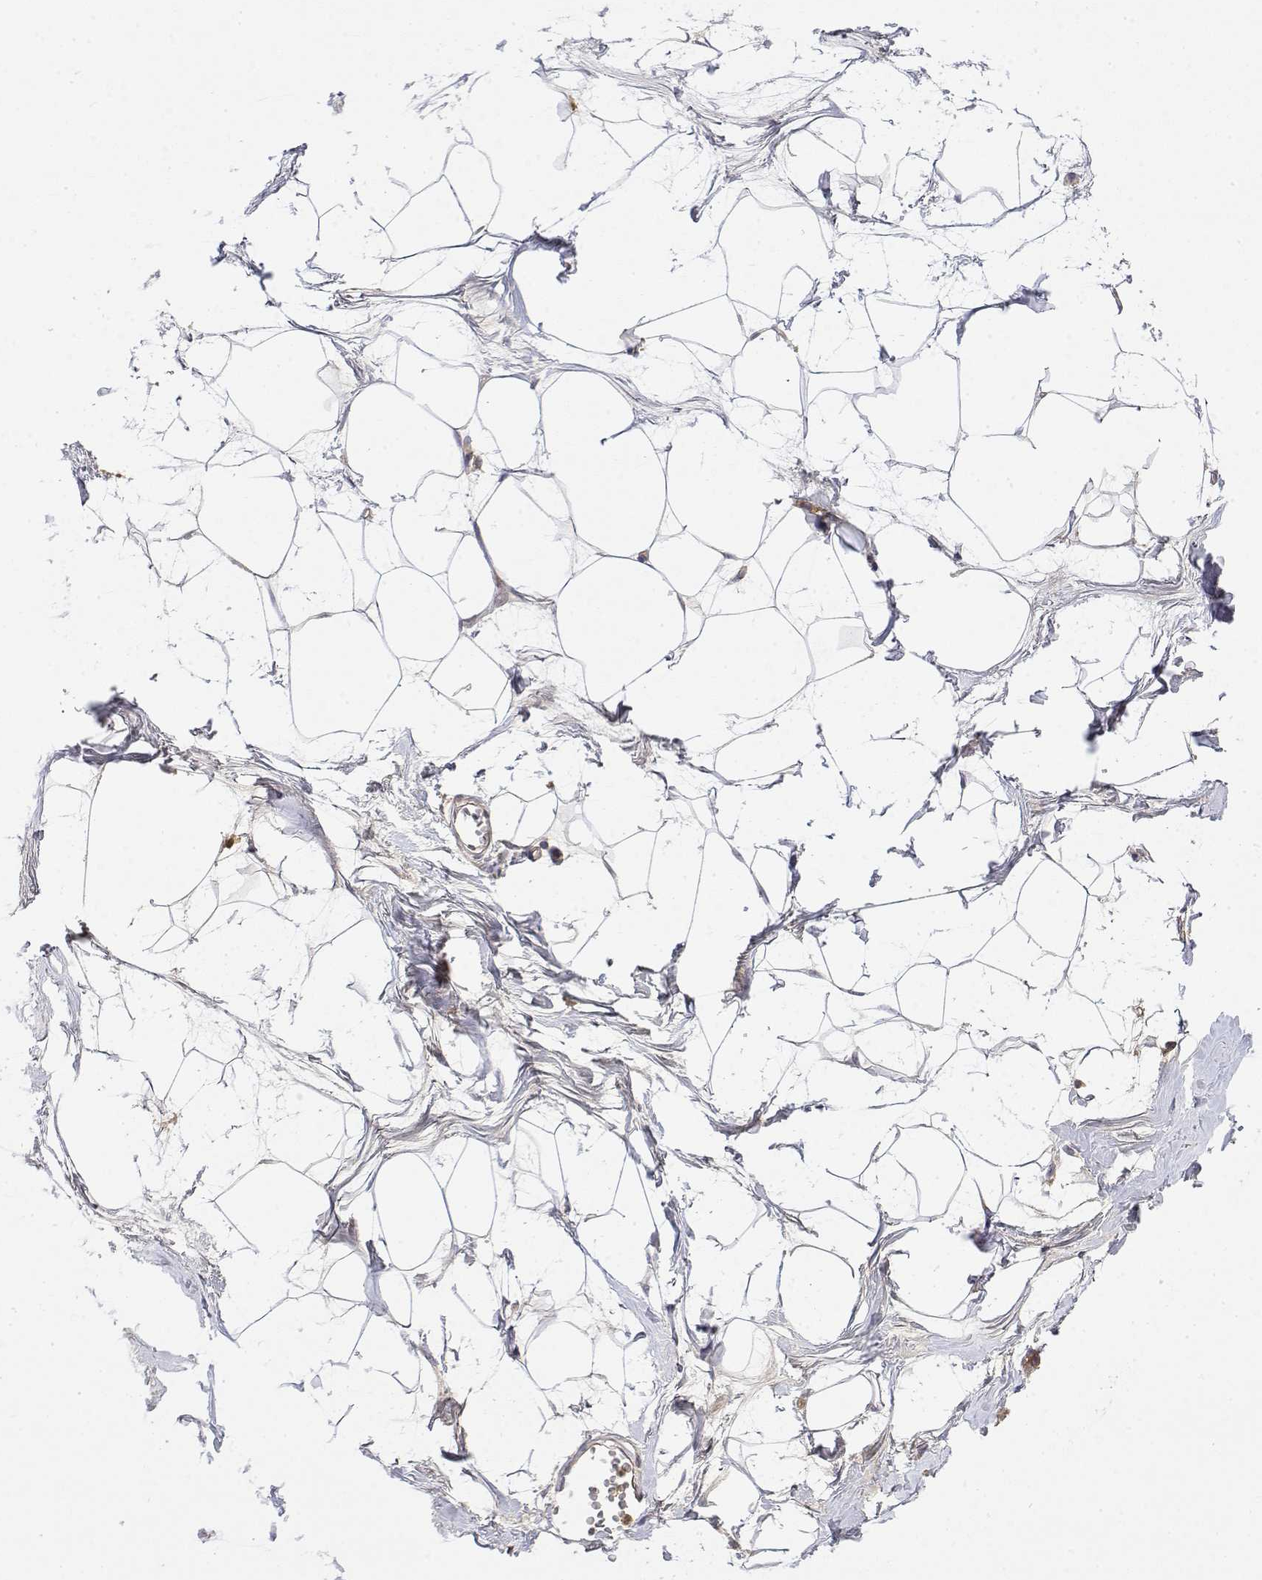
{"staining": {"intensity": "negative", "quantity": "none", "location": "none"}, "tissue": "breast", "cell_type": "Adipocytes", "image_type": "normal", "snomed": [{"axis": "morphology", "description": "Normal tissue, NOS"}, {"axis": "topography", "description": "Breast"}], "caption": "A histopathology image of breast stained for a protein reveals no brown staining in adipocytes.", "gene": "IGFBP4", "patient": {"sex": "female", "age": 45}}